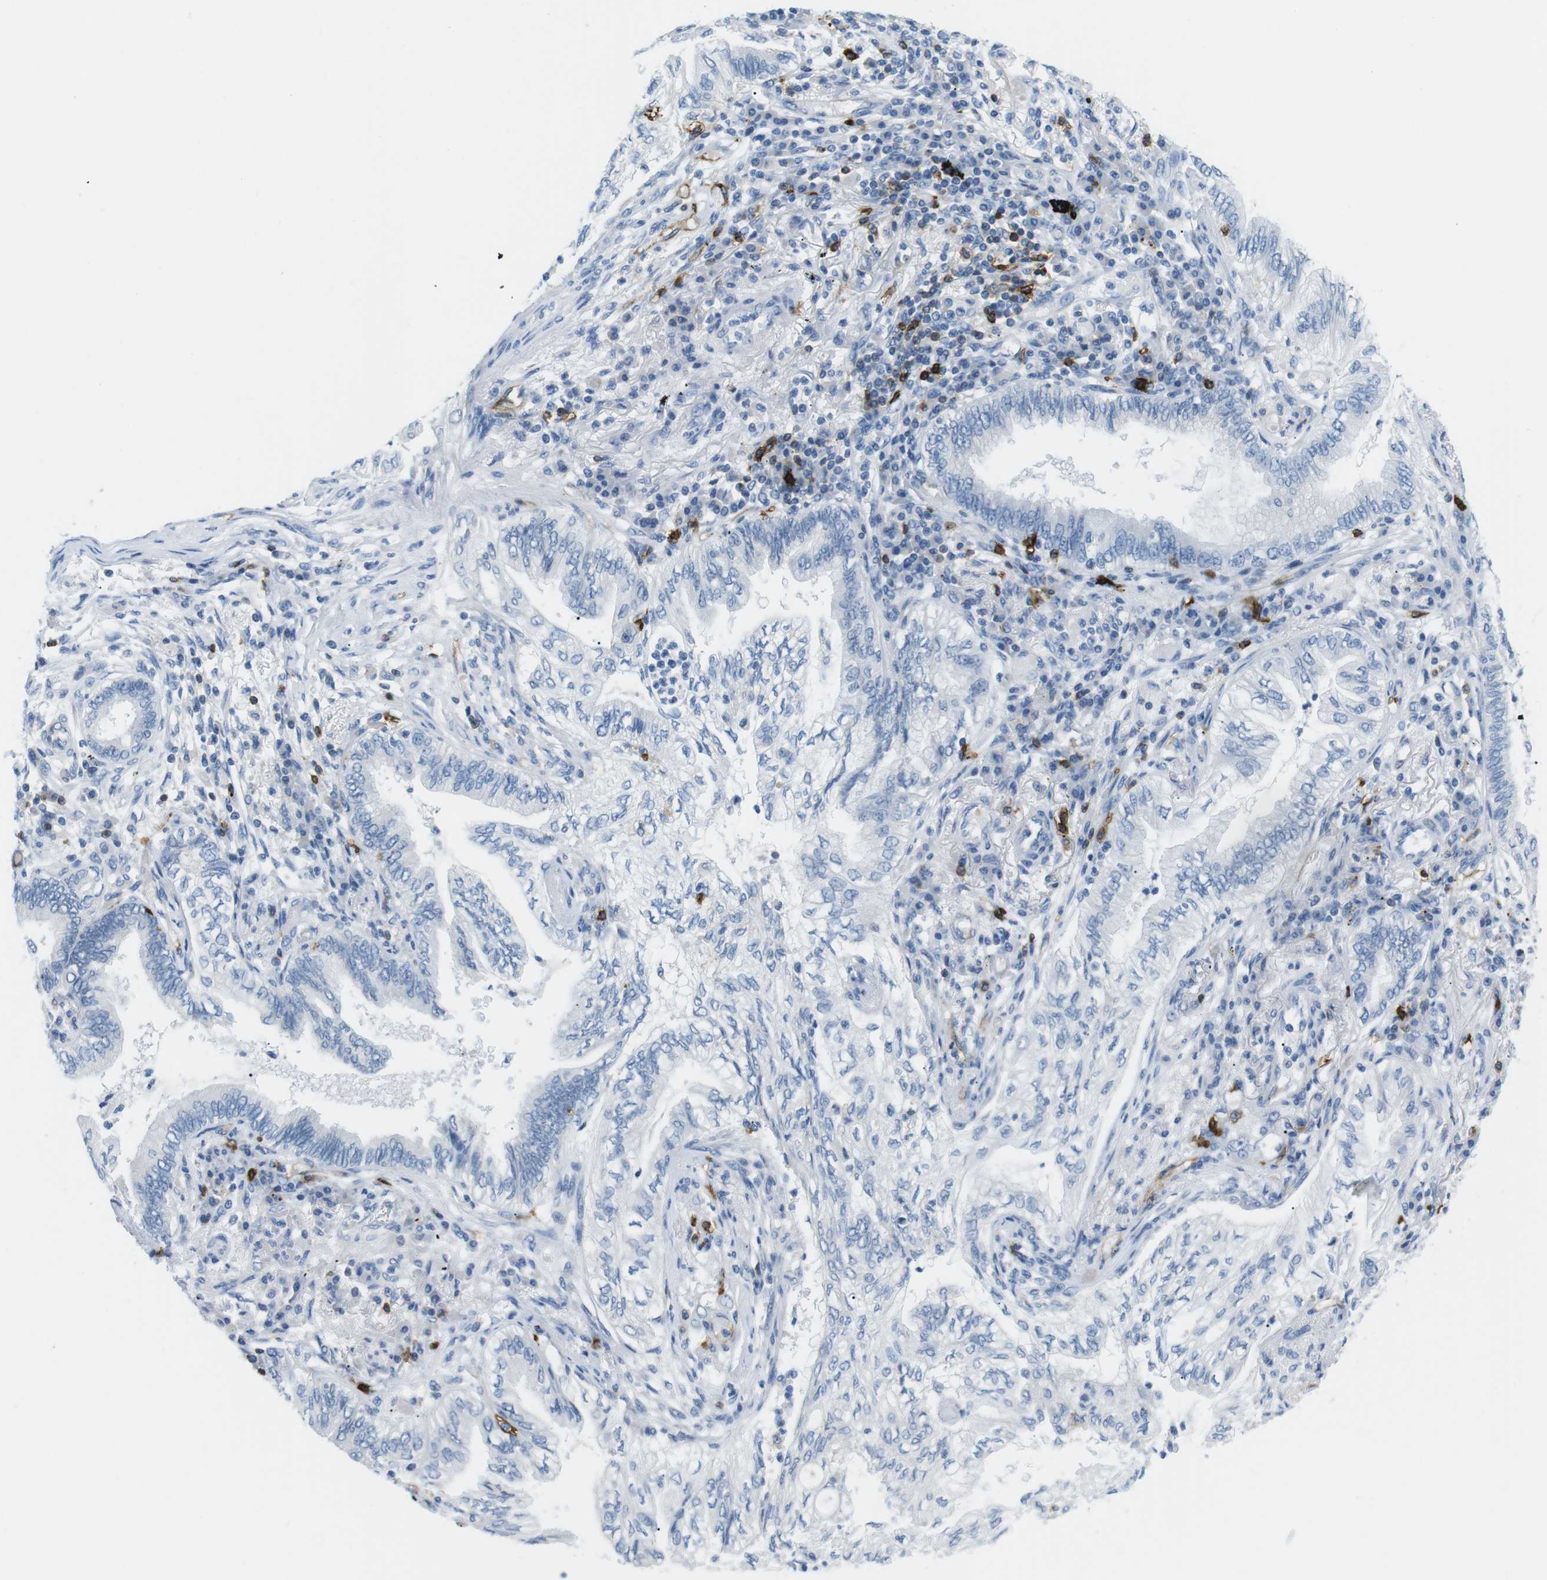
{"staining": {"intensity": "negative", "quantity": "none", "location": "none"}, "tissue": "lung cancer", "cell_type": "Tumor cells", "image_type": "cancer", "snomed": [{"axis": "morphology", "description": "Normal tissue, NOS"}, {"axis": "morphology", "description": "Adenocarcinoma, NOS"}, {"axis": "topography", "description": "Bronchus"}, {"axis": "topography", "description": "Lung"}], "caption": "High power microscopy photomicrograph of an immunohistochemistry micrograph of adenocarcinoma (lung), revealing no significant expression in tumor cells.", "gene": "TNFRSF4", "patient": {"sex": "female", "age": 70}}